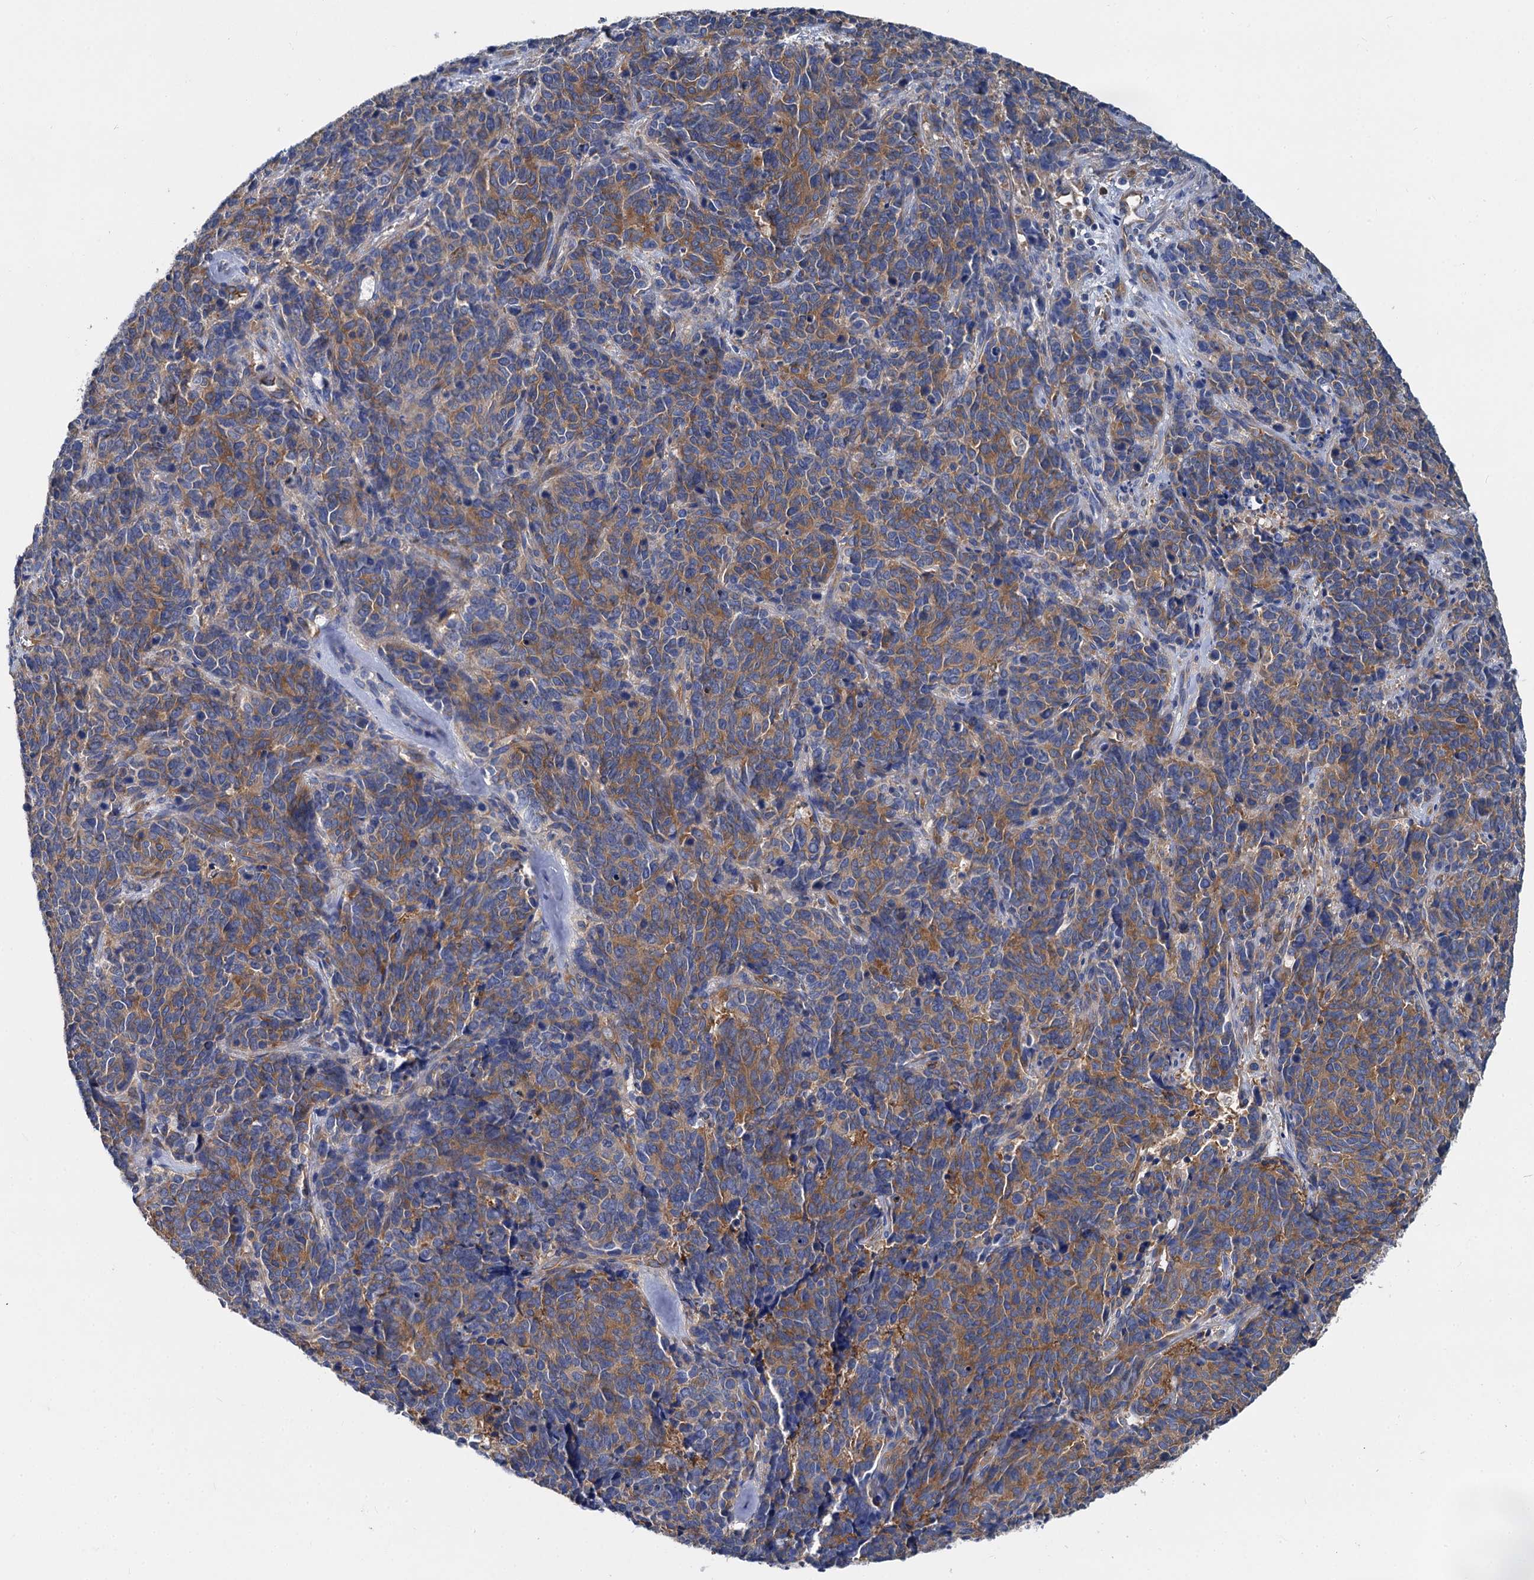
{"staining": {"intensity": "moderate", "quantity": "25%-75%", "location": "cytoplasmic/membranous"}, "tissue": "cervical cancer", "cell_type": "Tumor cells", "image_type": "cancer", "snomed": [{"axis": "morphology", "description": "Squamous cell carcinoma, NOS"}, {"axis": "topography", "description": "Cervix"}], "caption": "This image exhibits squamous cell carcinoma (cervical) stained with immunohistochemistry (IHC) to label a protein in brown. The cytoplasmic/membranous of tumor cells show moderate positivity for the protein. Nuclei are counter-stained blue.", "gene": "QARS1", "patient": {"sex": "female", "age": 60}}